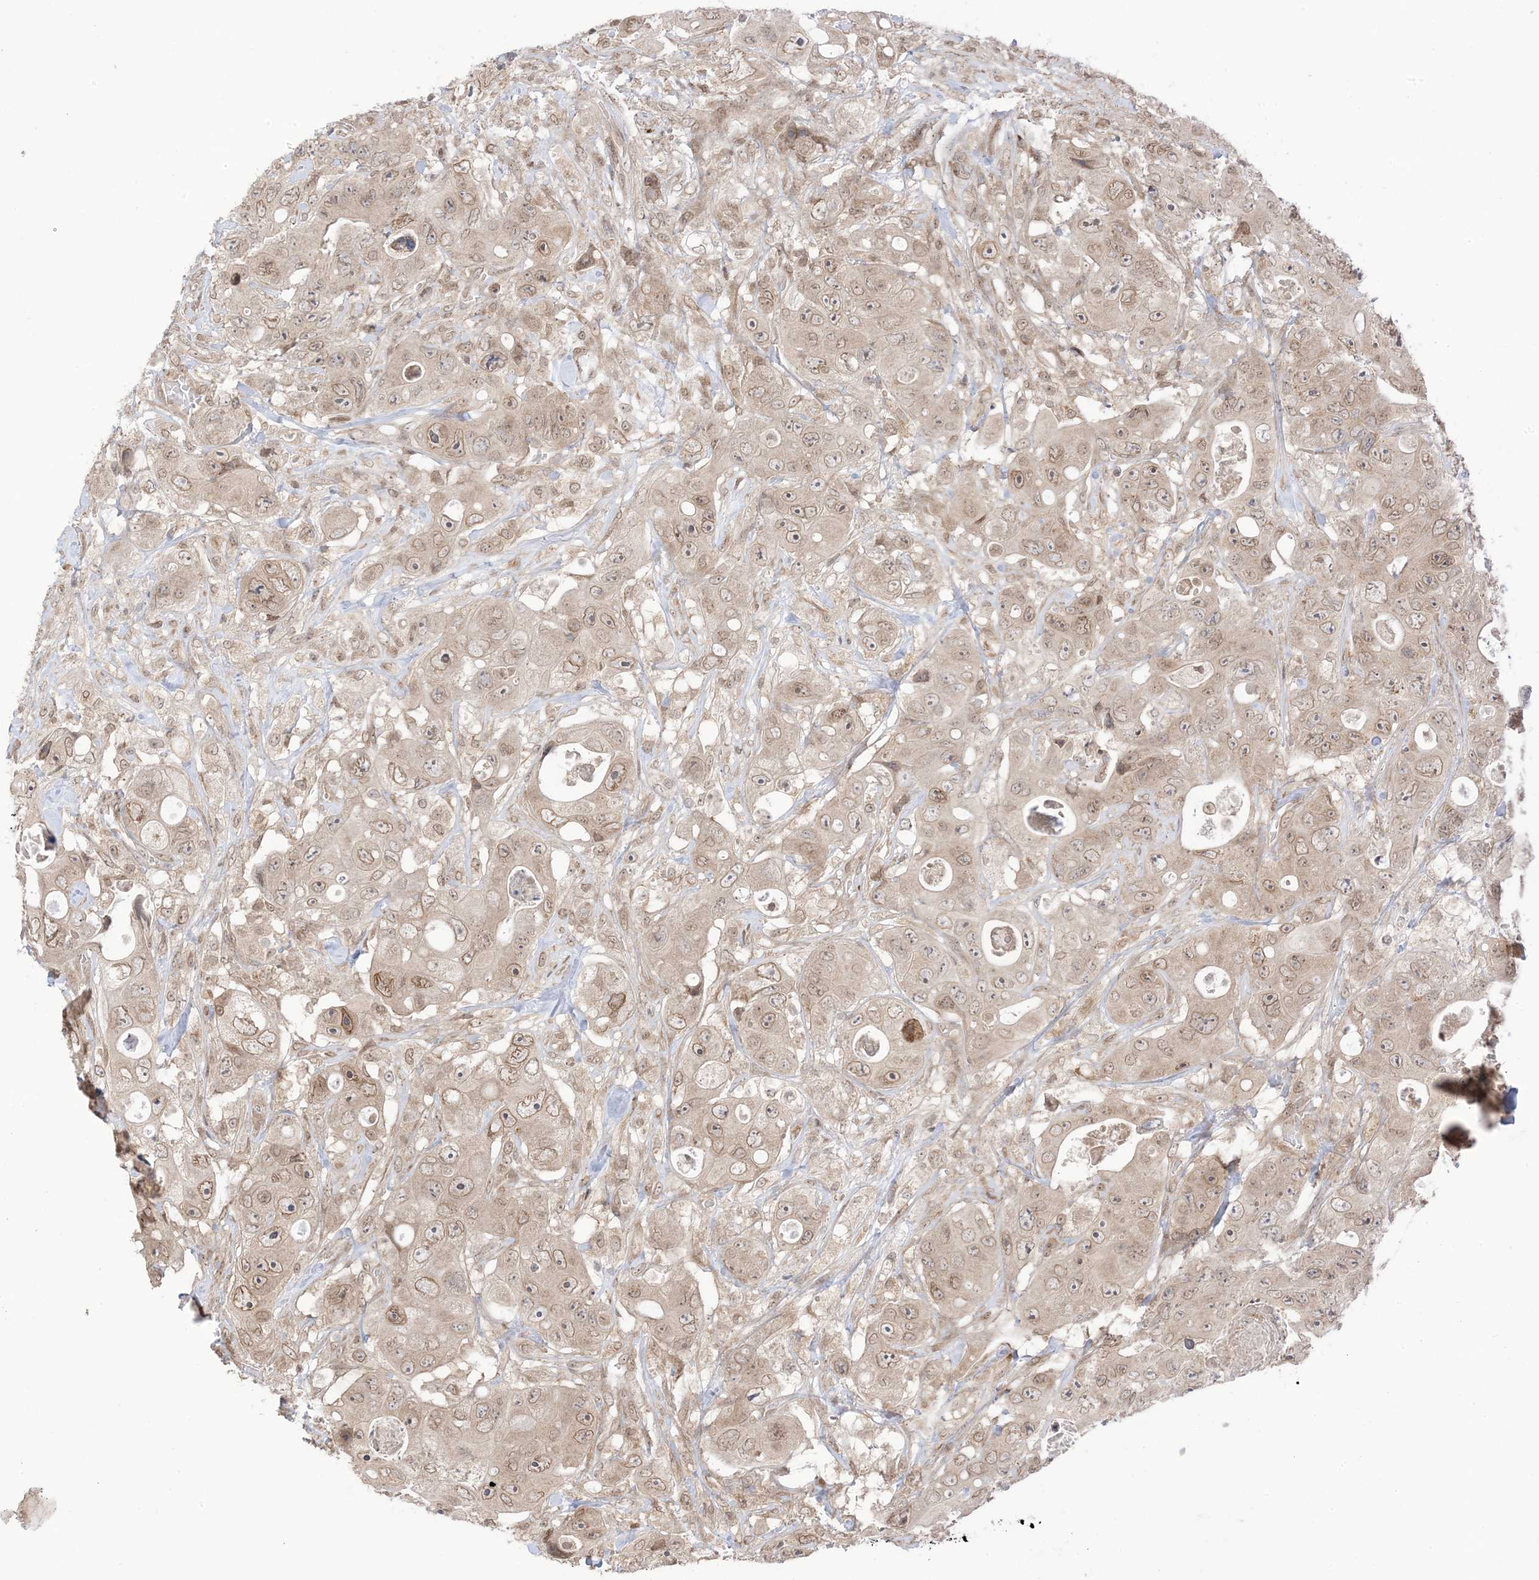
{"staining": {"intensity": "weak", "quantity": ">75%", "location": "cytoplasmic/membranous,nuclear"}, "tissue": "colorectal cancer", "cell_type": "Tumor cells", "image_type": "cancer", "snomed": [{"axis": "morphology", "description": "Adenocarcinoma, NOS"}, {"axis": "topography", "description": "Colon"}], "caption": "A micrograph showing weak cytoplasmic/membranous and nuclear positivity in about >75% of tumor cells in colorectal adenocarcinoma, as visualized by brown immunohistochemical staining.", "gene": "UBE2E2", "patient": {"sex": "female", "age": 46}}